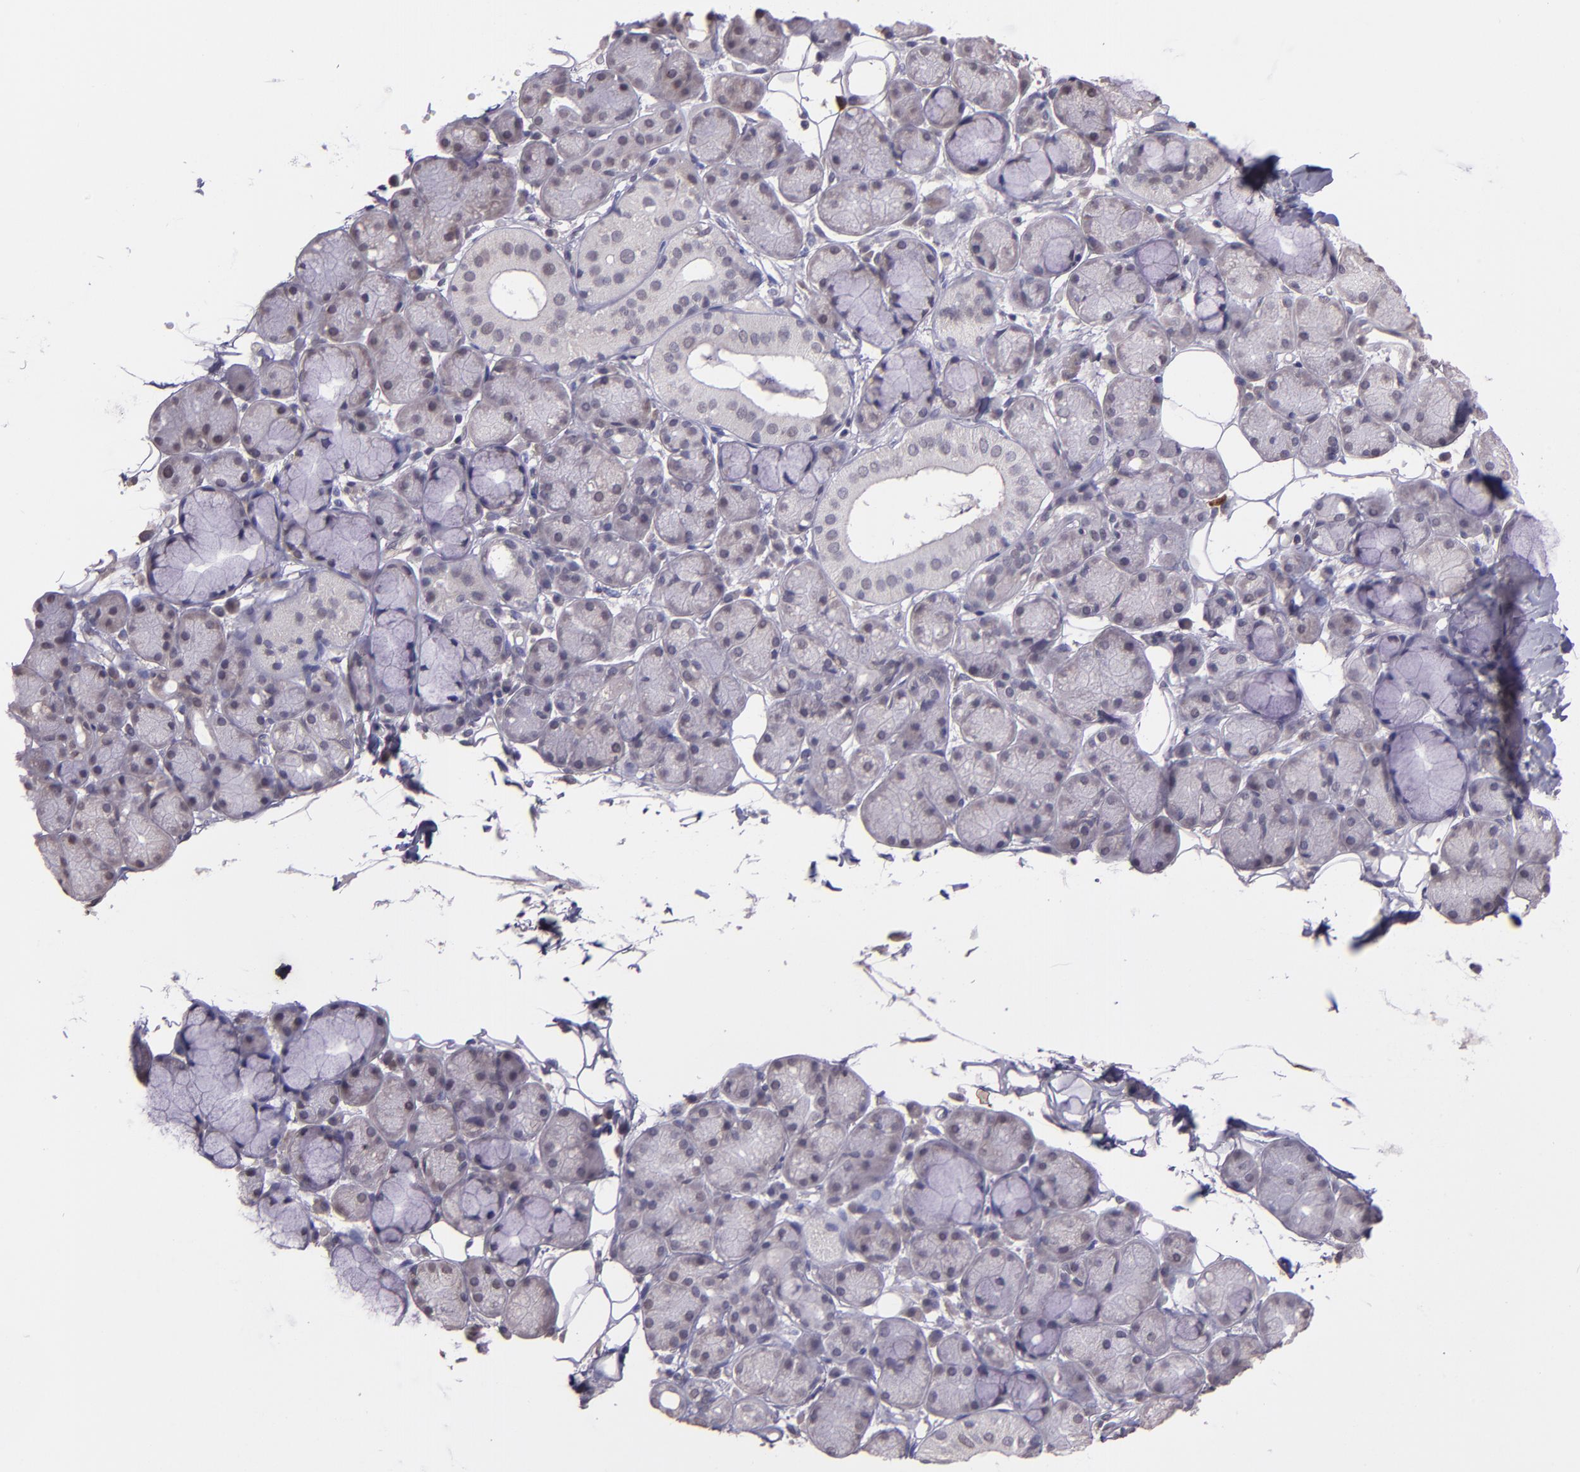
{"staining": {"intensity": "negative", "quantity": "none", "location": "none"}, "tissue": "salivary gland", "cell_type": "Glandular cells", "image_type": "normal", "snomed": [{"axis": "morphology", "description": "Normal tissue, NOS"}, {"axis": "topography", "description": "Skeletal muscle"}, {"axis": "topography", "description": "Oral tissue"}, {"axis": "topography", "description": "Salivary gland"}, {"axis": "topography", "description": "Peripheral nerve tissue"}], "caption": "This is an immunohistochemistry (IHC) image of unremarkable human salivary gland. There is no expression in glandular cells.", "gene": "TAF7L", "patient": {"sex": "male", "age": 54}}